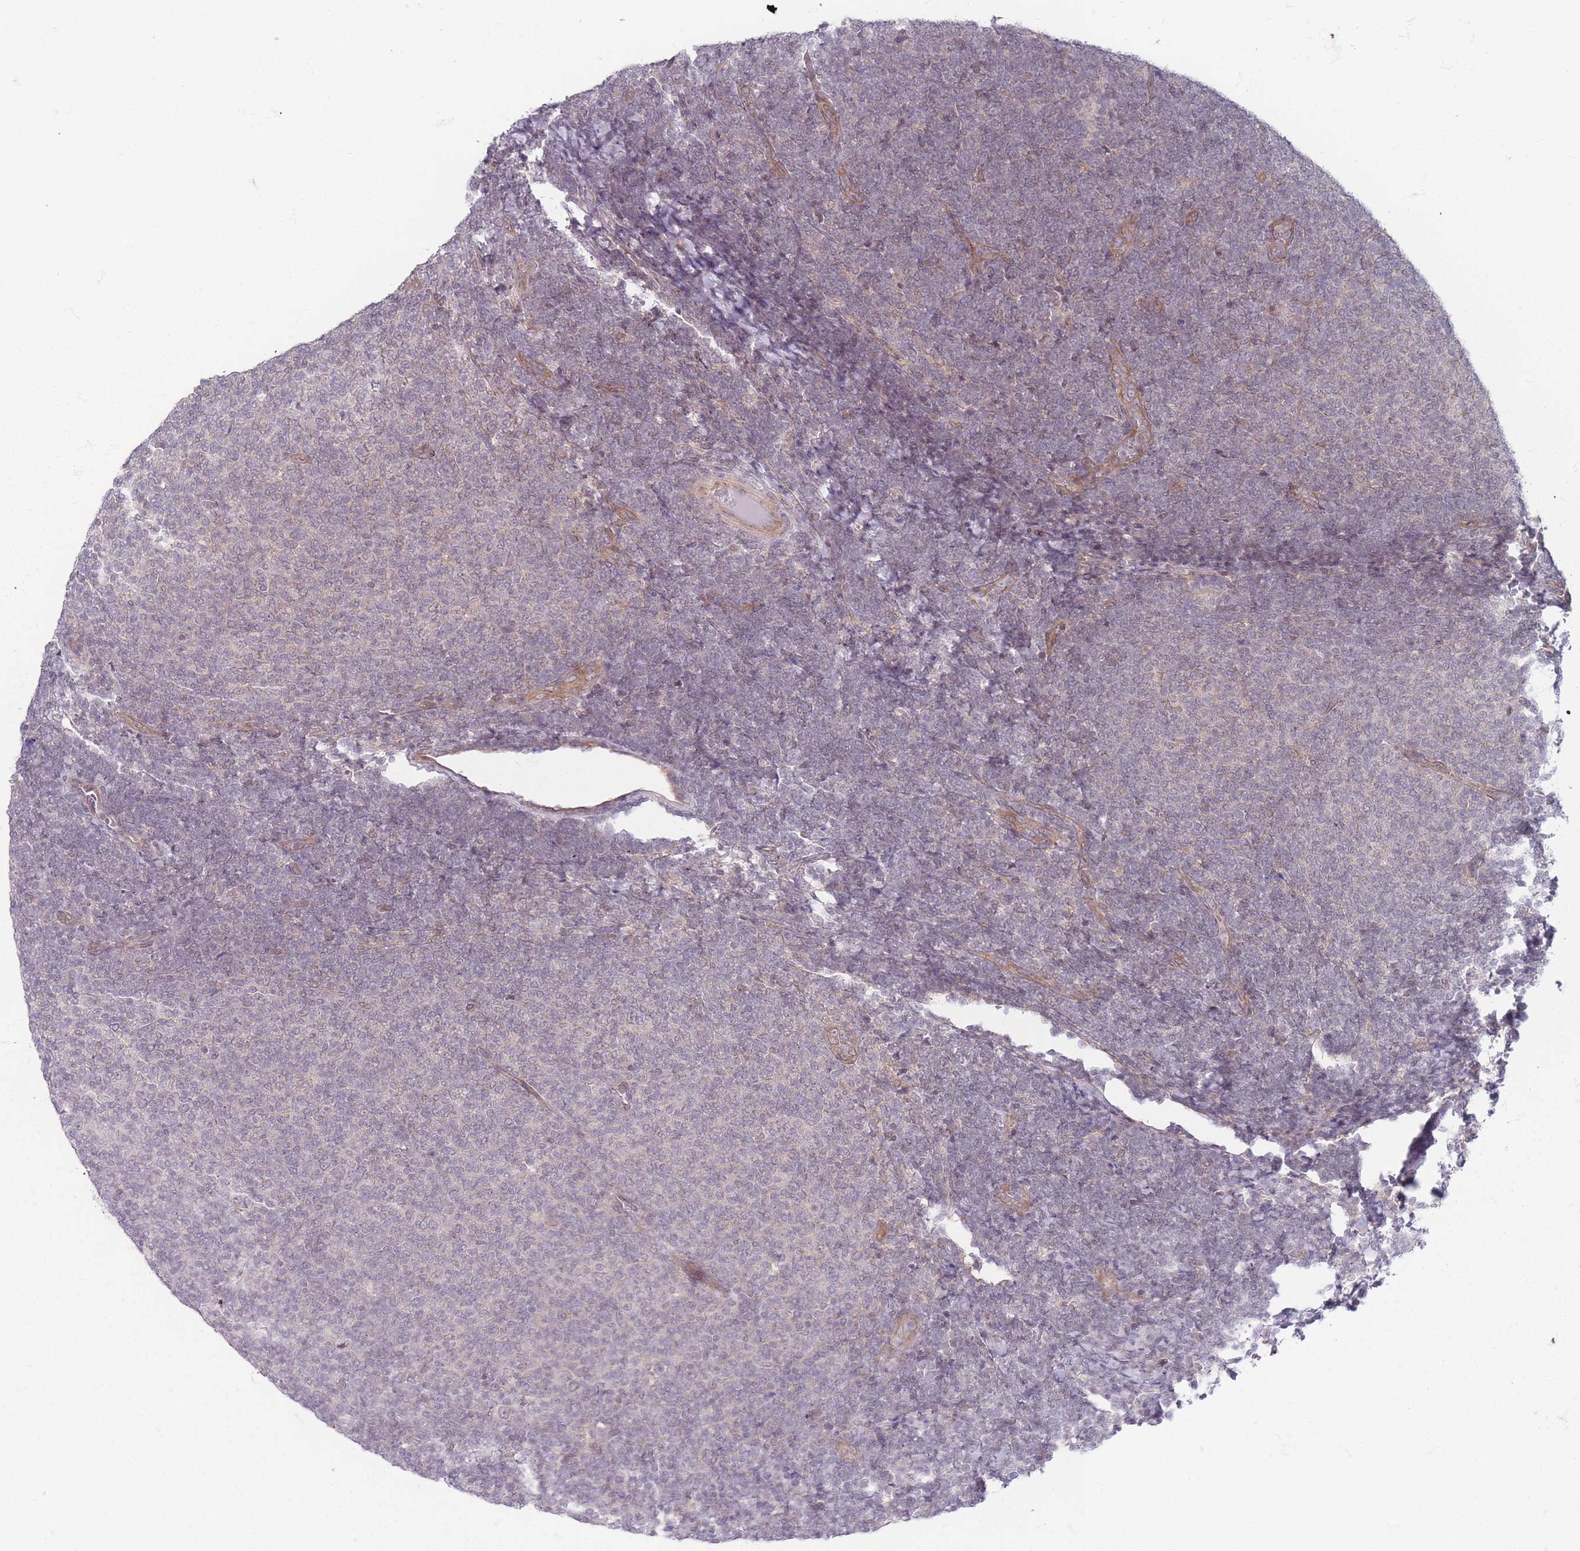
{"staining": {"intensity": "negative", "quantity": "none", "location": "none"}, "tissue": "lymphoma", "cell_type": "Tumor cells", "image_type": "cancer", "snomed": [{"axis": "morphology", "description": "Malignant lymphoma, non-Hodgkin's type, Low grade"}, {"axis": "topography", "description": "Lymph node"}], "caption": "Human lymphoma stained for a protein using immunohistochemistry reveals no positivity in tumor cells.", "gene": "VRK2", "patient": {"sex": "male", "age": 66}}